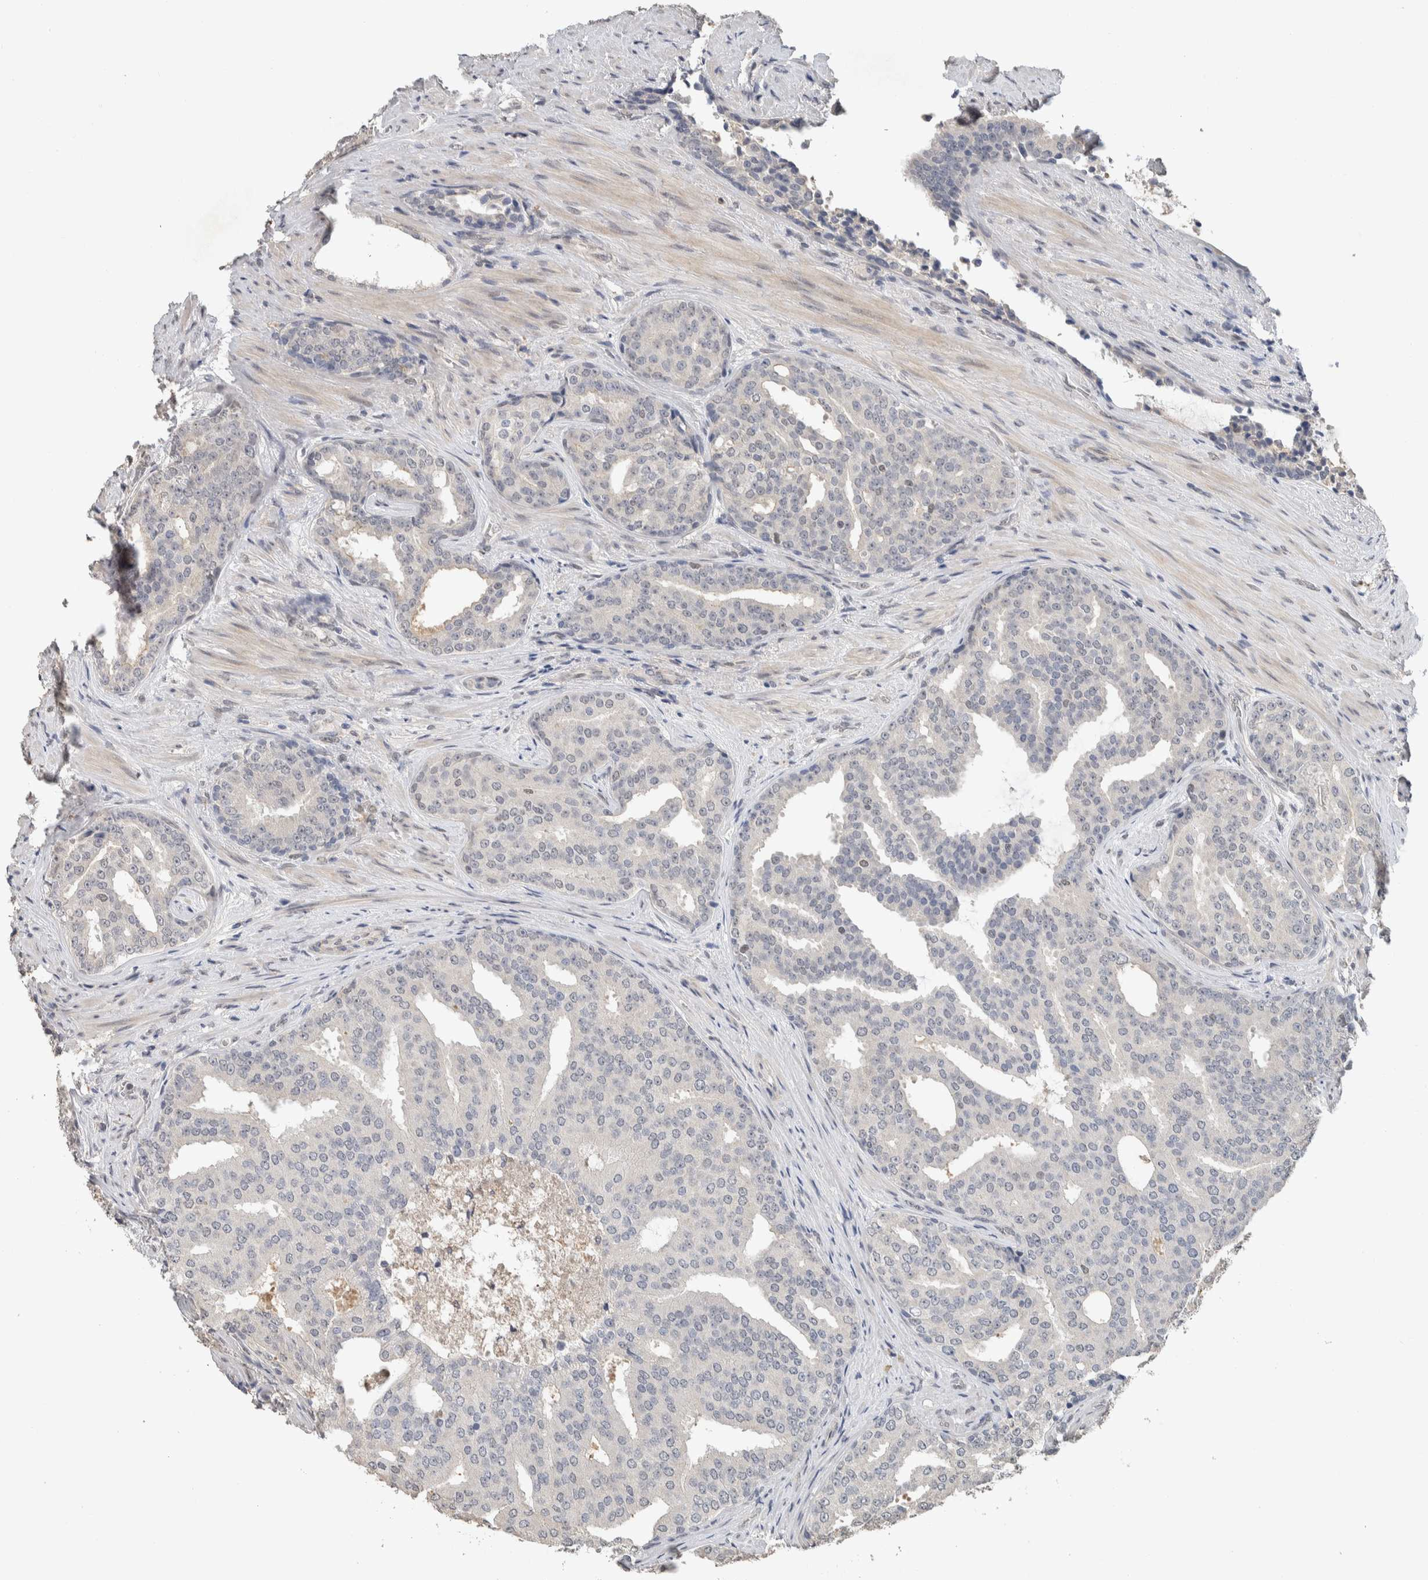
{"staining": {"intensity": "negative", "quantity": "none", "location": "none"}, "tissue": "prostate cancer", "cell_type": "Tumor cells", "image_type": "cancer", "snomed": [{"axis": "morphology", "description": "Adenocarcinoma, High grade"}, {"axis": "topography", "description": "Prostate"}], "caption": "The photomicrograph displays no significant positivity in tumor cells of prostate high-grade adenocarcinoma.", "gene": "CYSRT1", "patient": {"sex": "male", "age": 71}}